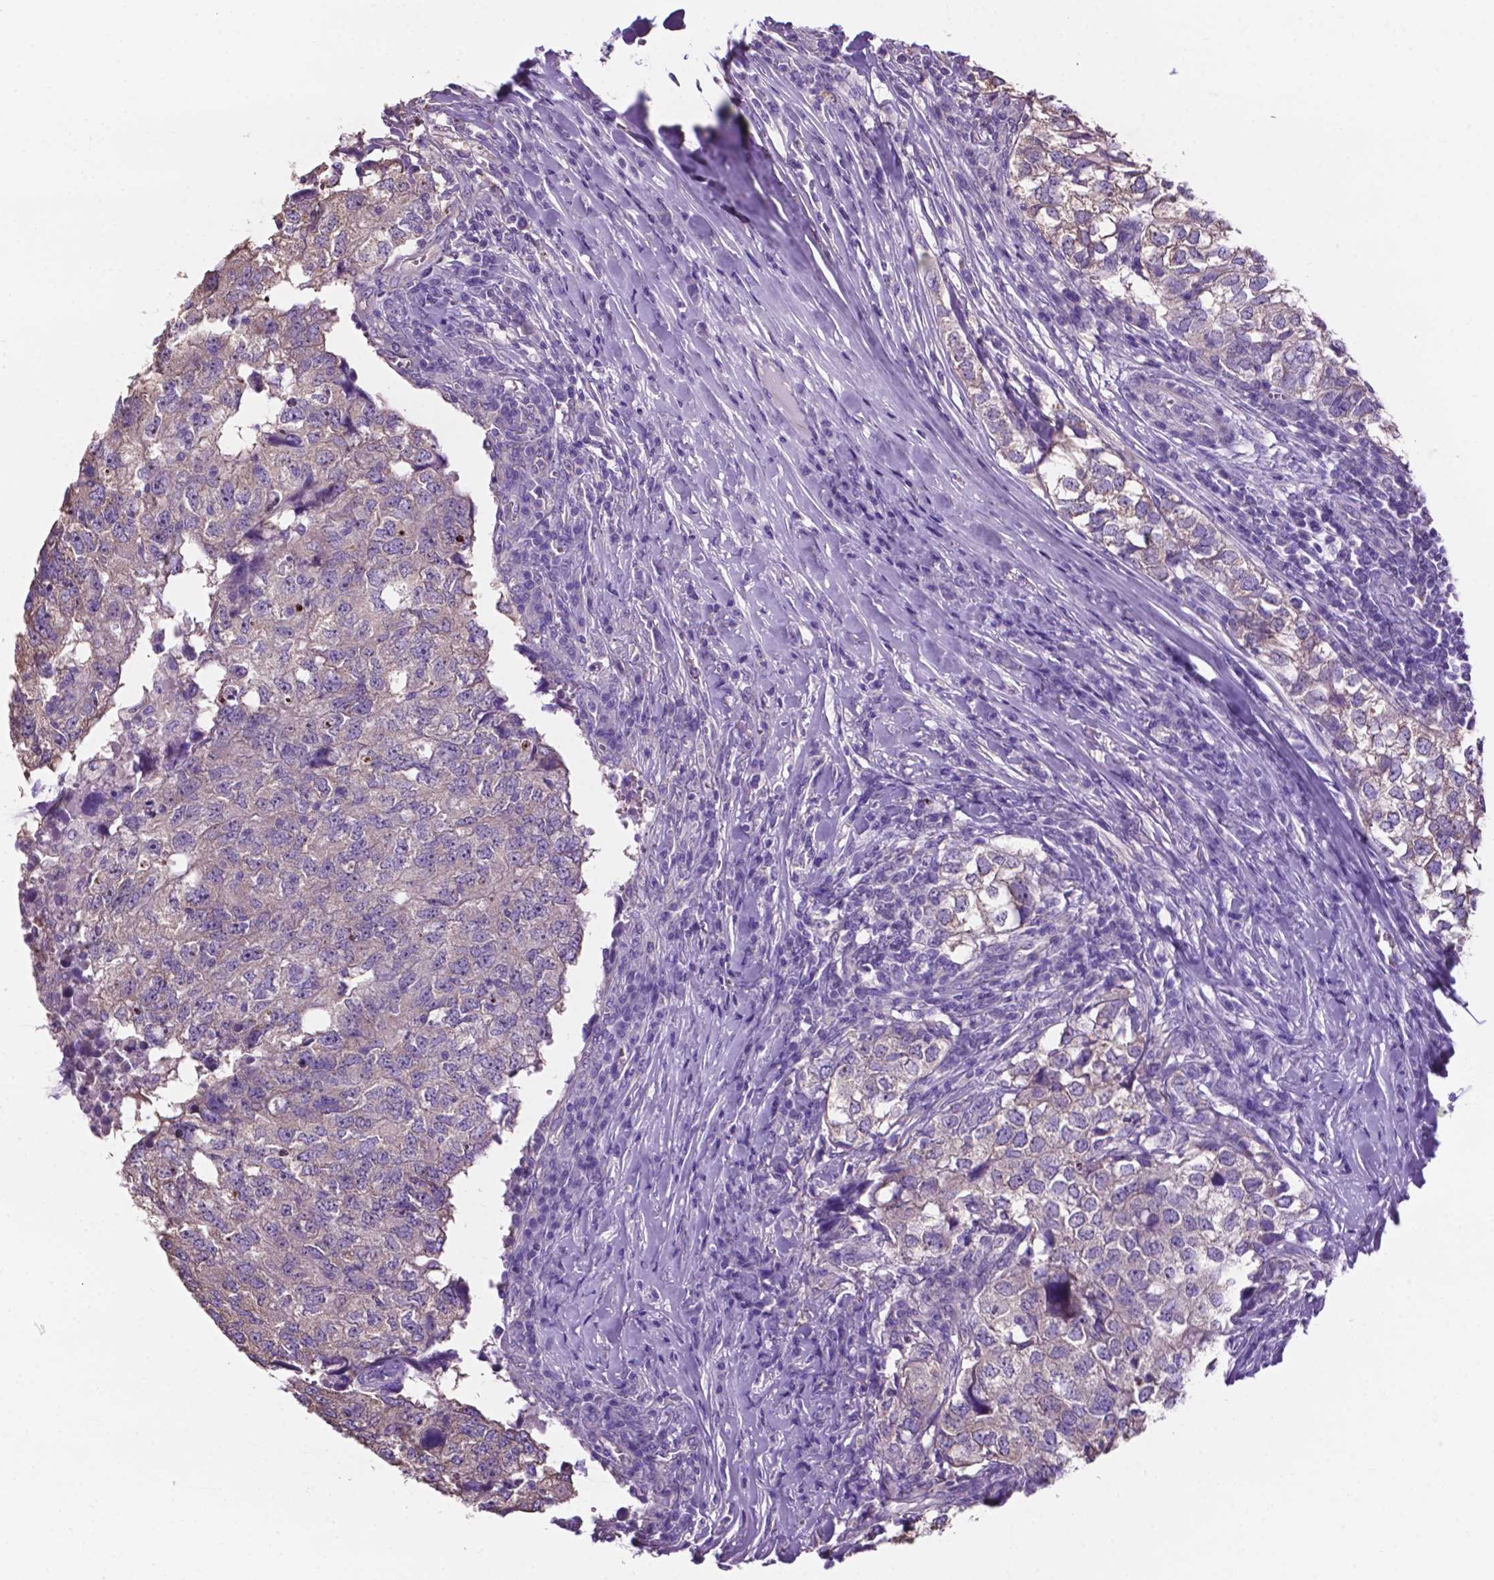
{"staining": {"intensity": "negative", "quantity": "none", "location": "none"}, "tissue": "breast cancer", "cell_type": "Tumor cells", "image_type": "cancer", "snomed": [{"axis": "morphology", "description": "Duct carcinoma"}, {"axis": "topography", "description": "Breast"}], "caption": "This is an immunohistochemistry micrograph of human breast cancer. There is no expression in tumor cells.", "gene": "SPDYA", "patient": {"sex": "female", "age": 30}}